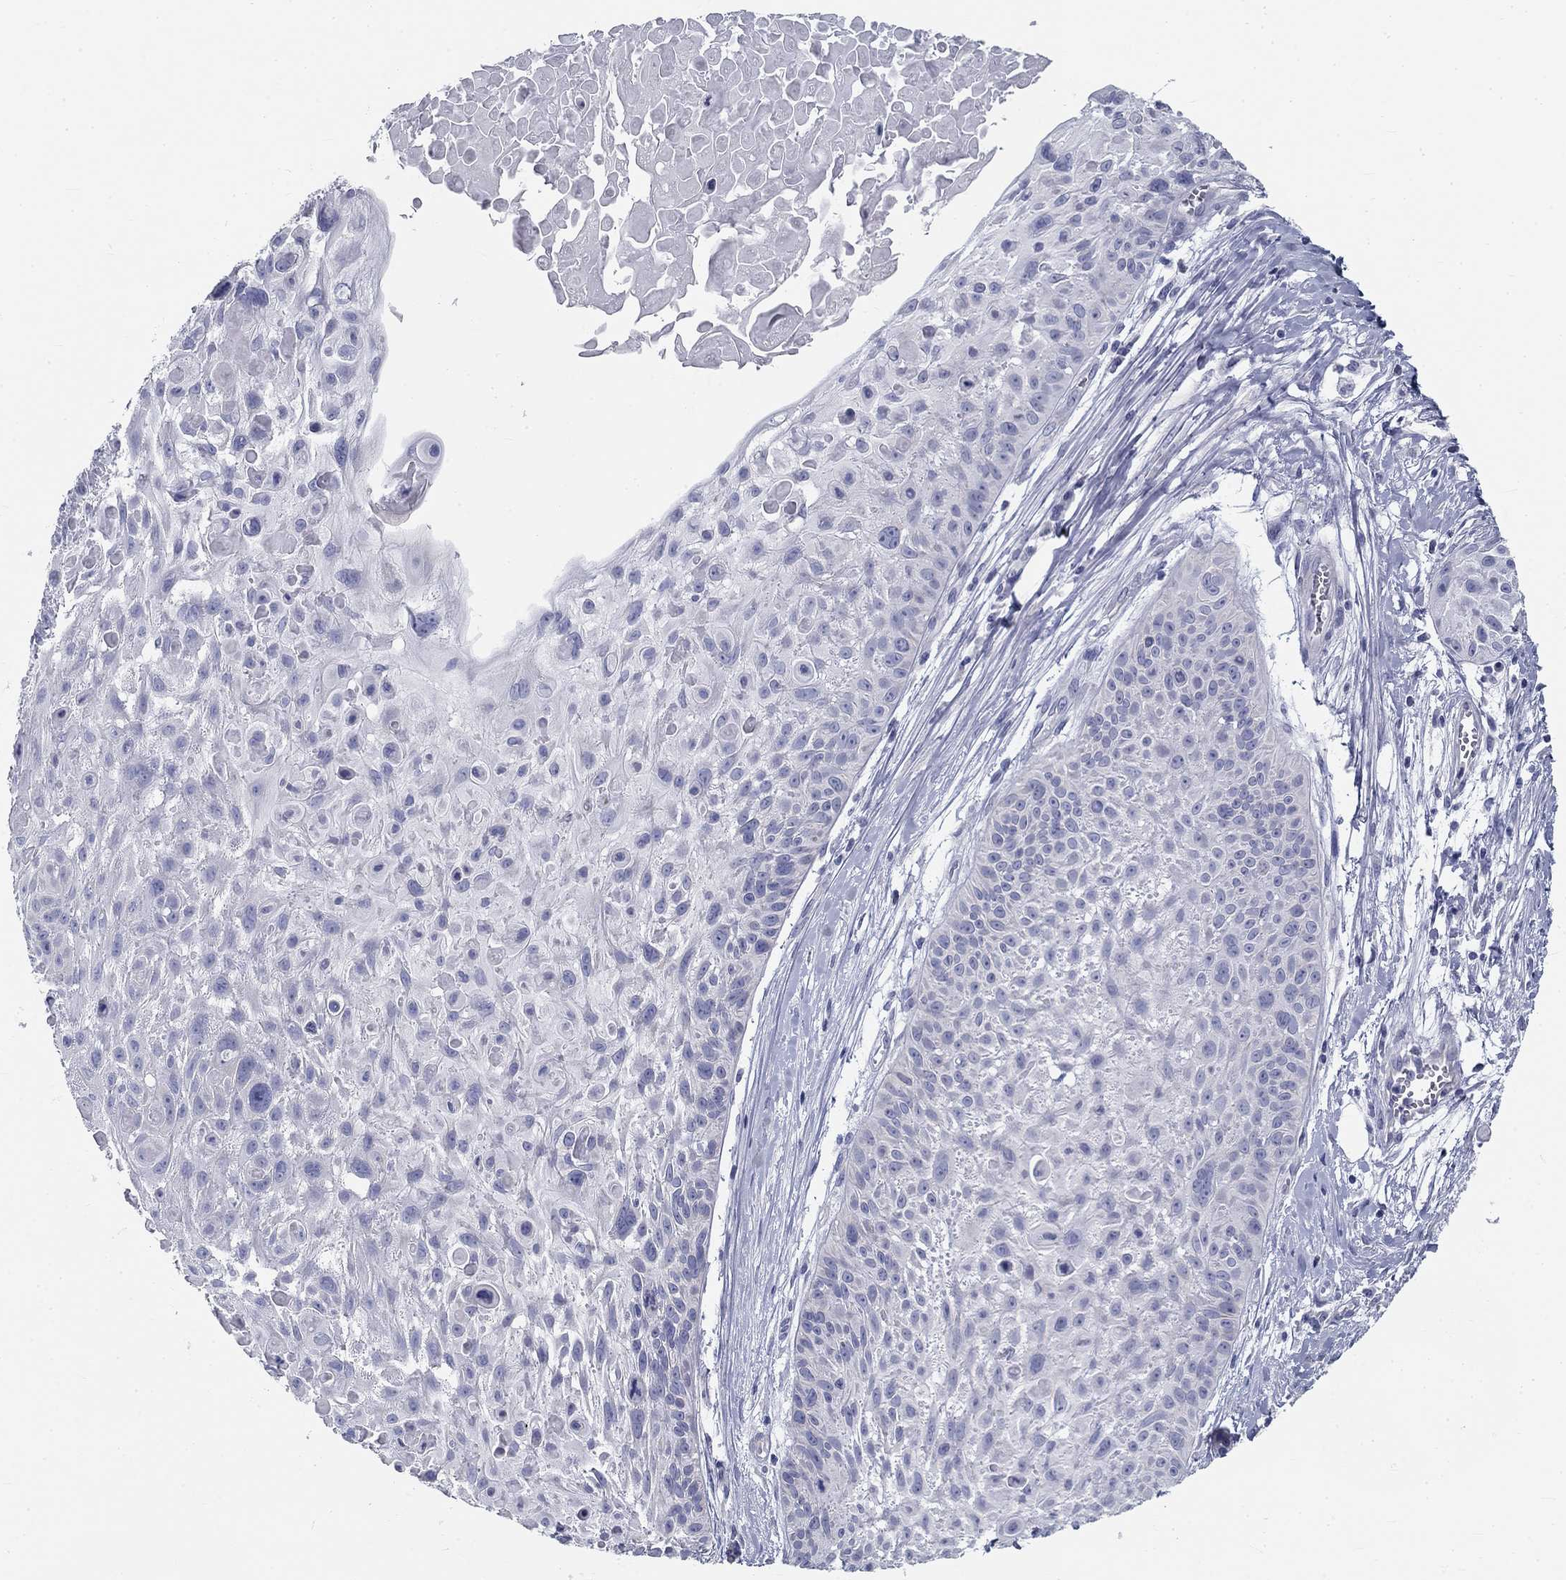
{"staining": {"intensity": "negative", "quantity": "none", "location": "none"}, "tissue": "skin cancer", "cell_type": "Tumor cells", "image_type": "cancer", "snomed": [{"axis": "morphology", "description": "Squamous cell carcinoma, NOS"}, {"axis": "topography", "description": "Skin"}, {"axis": "topography", "description": "Anal"}], "caption": "IHC image of skin cancer (squamous cell carcinoma) stained for a protein (brown), which displays no expression in tumor cells.", "gene": "GALNTL5", "patient": {"sex": "female", "age": 75}}